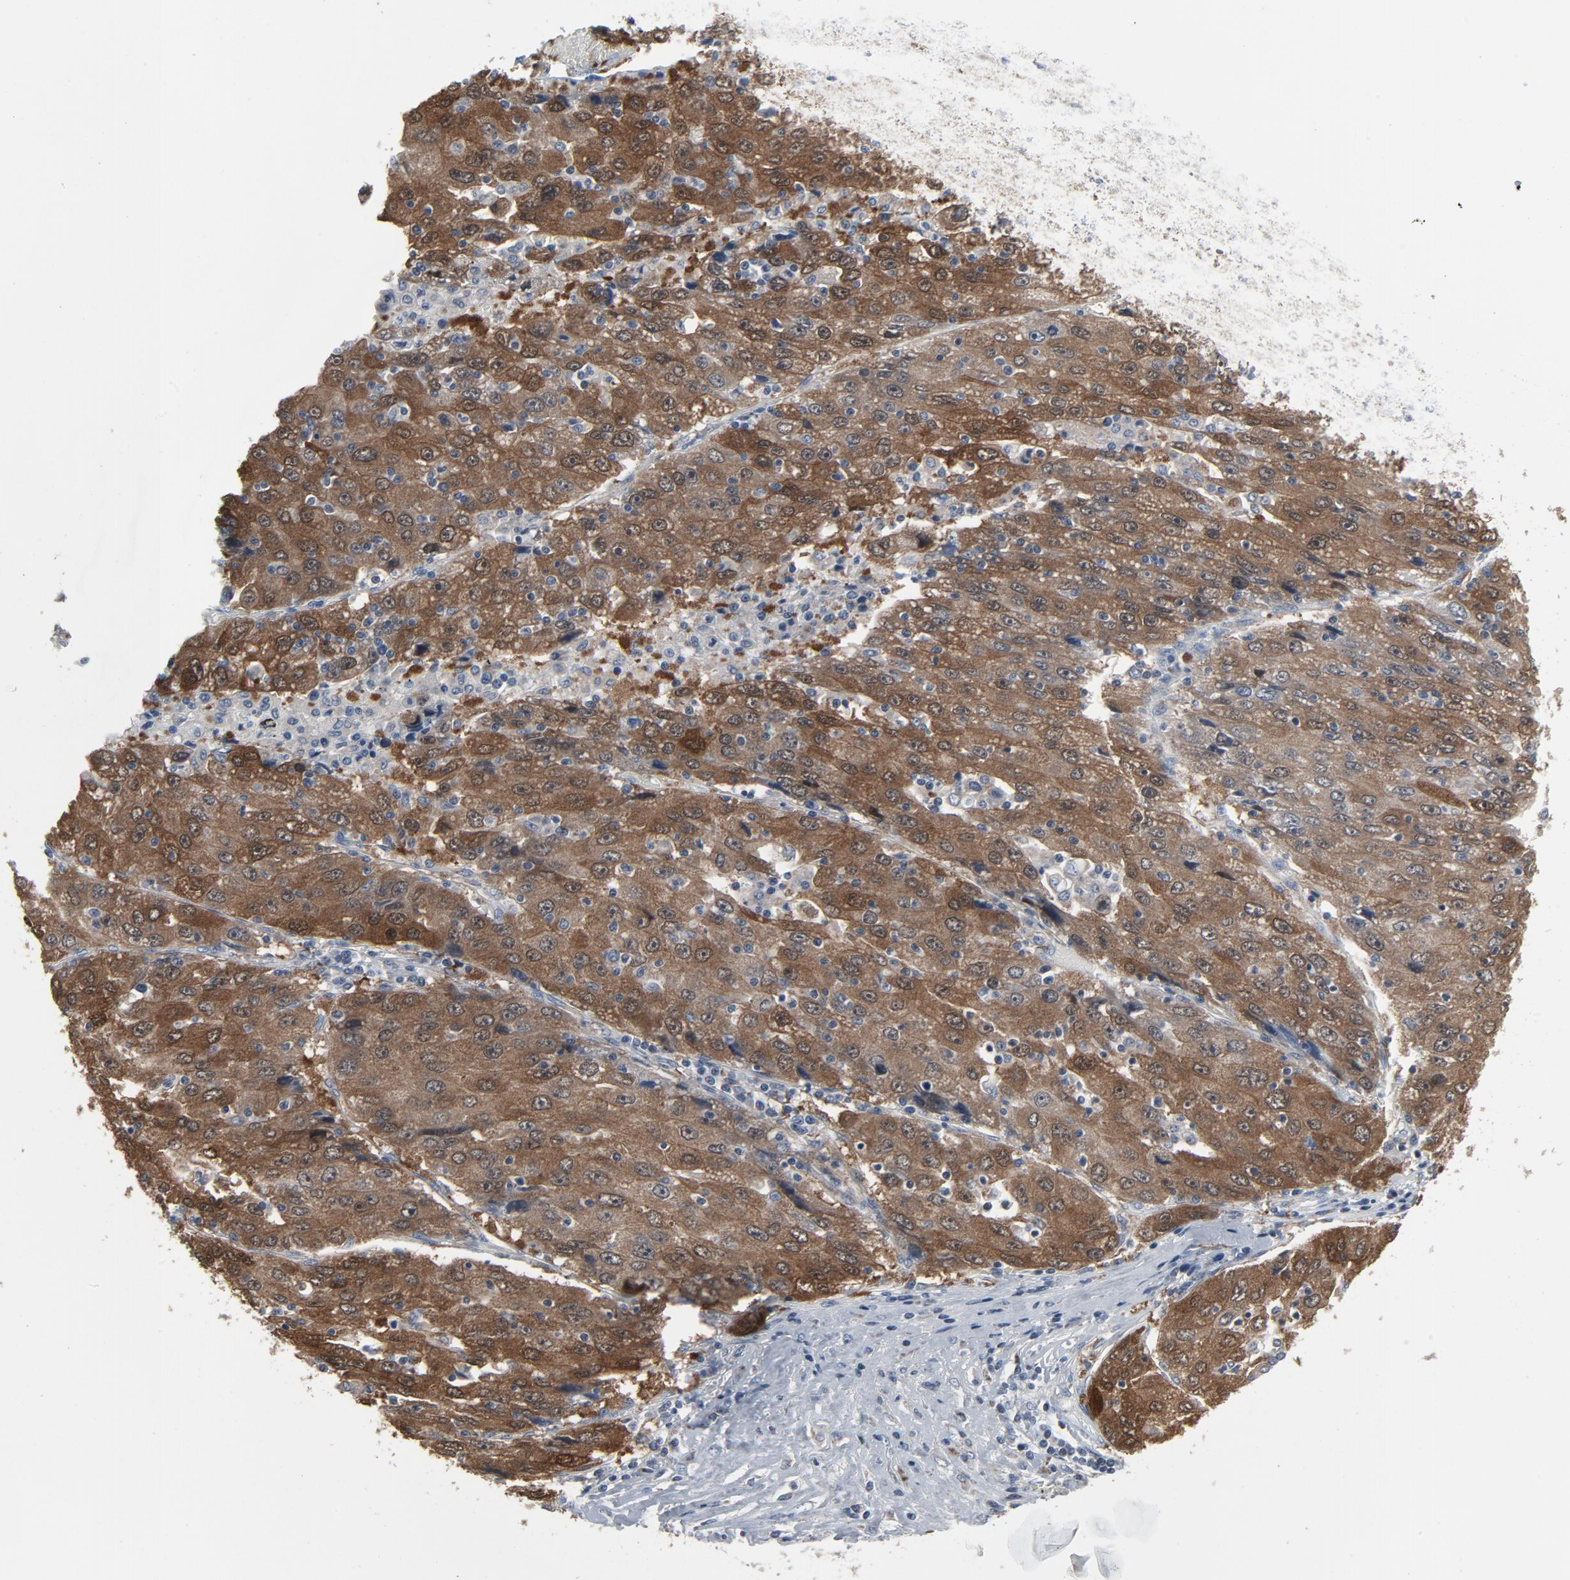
{"staining": {"intensity": "strong", "quantity": ">75%", "location": "cytoplasmic/membranous"}, "tissue": "liver cancer", "cell_type": "Tumor cells", "image_type": "cancer", "snomed": [{"axis": "morphology", "description": "Carcinoma, Hepatocellular, NOS"}, {"axis": "topography", "description": "Liver"}], "caption": "Protein expression analysis of human liver cancer (hepatocellular carcinoma) reveals strong cytoplasmic/membranous expression in approximately >75% of tumor cells.", "gene": "GPX2", "patient": {"sex": "male", "age": 49}}